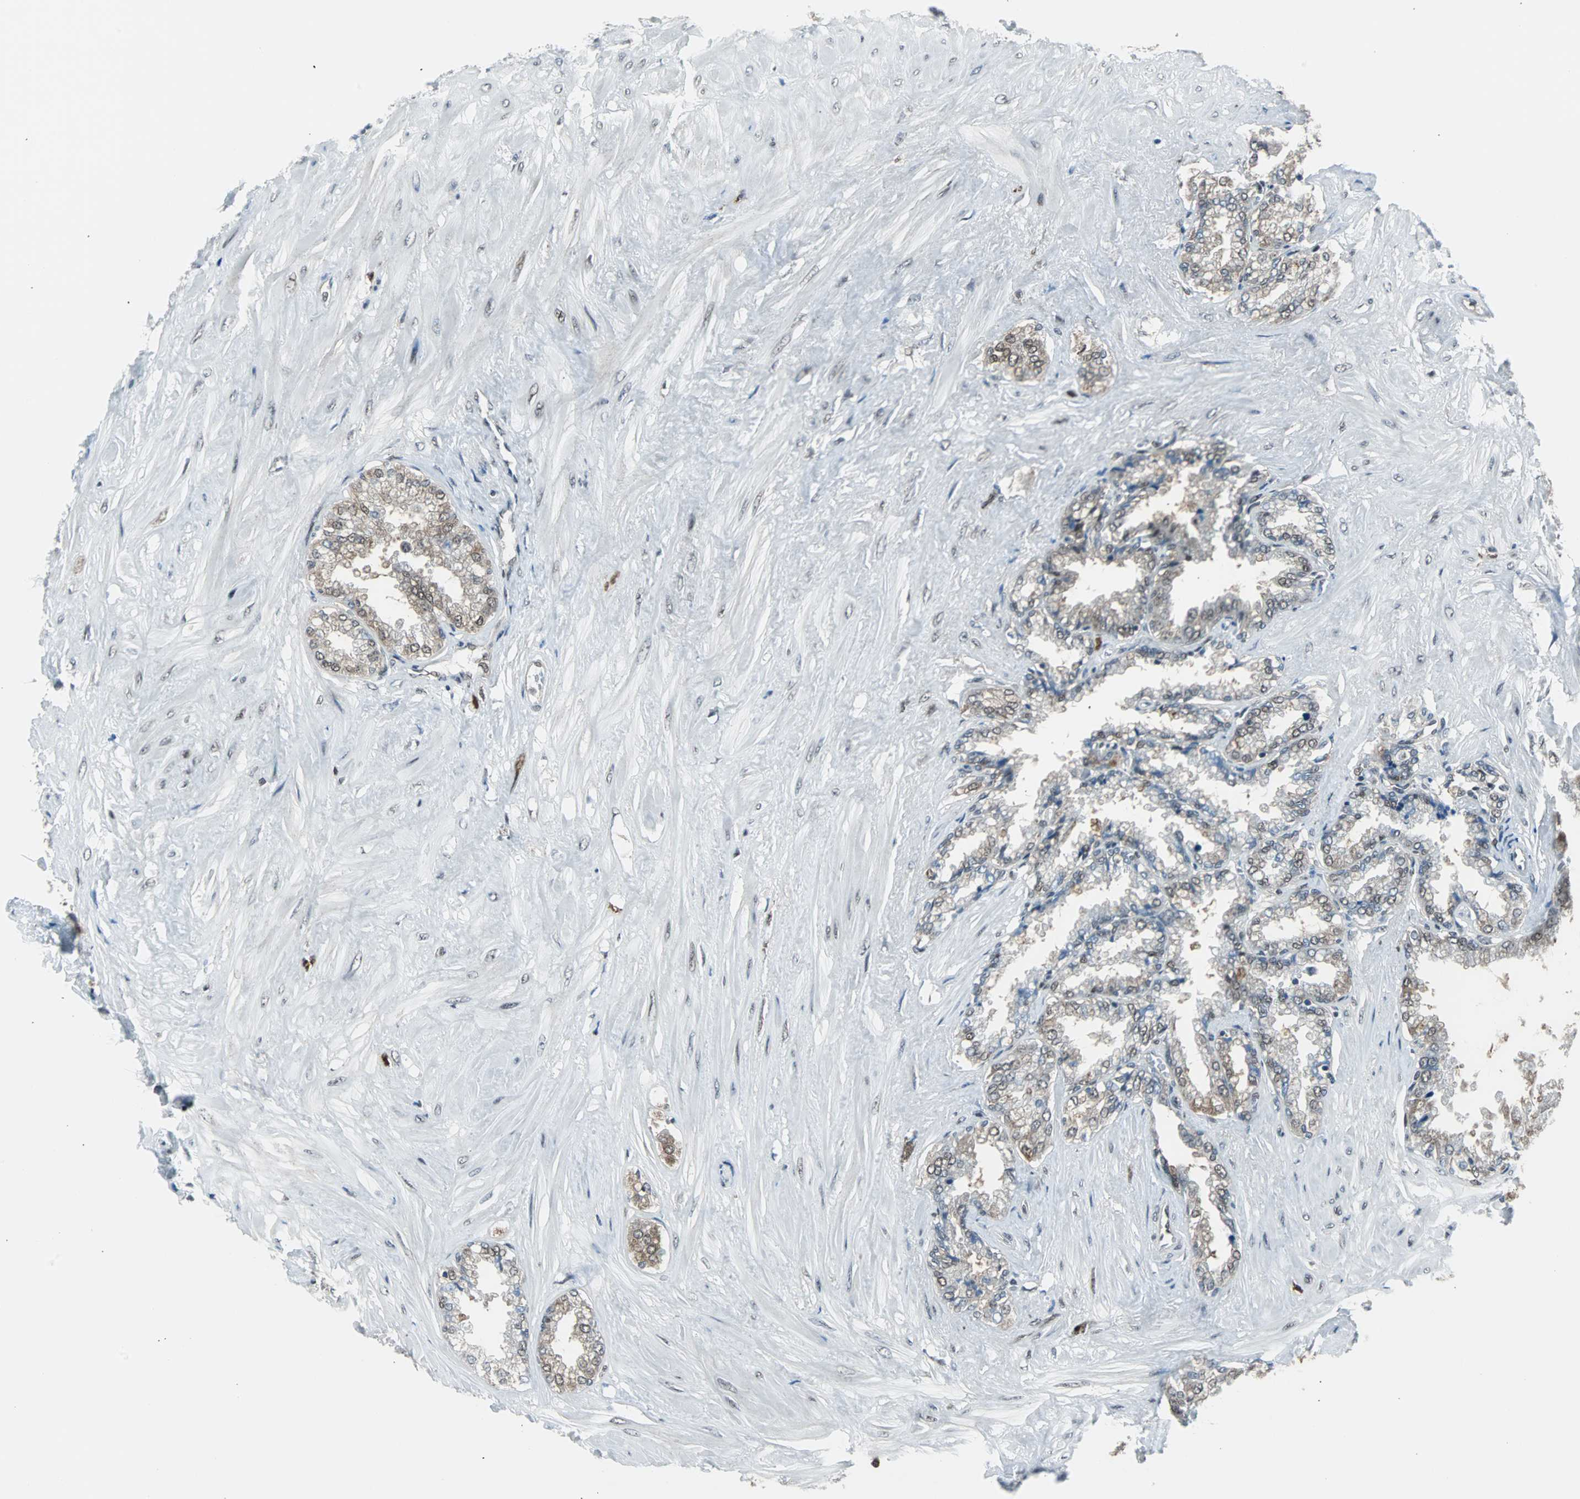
{"staining": {"intensity": "moderate", "quantity": ">75%", "location": "cytoplasmic/membranous,nuclear"}, "tissue": "seminal vesicle", "cell_type": "Glandular cells", "image_type": "normal", "snomed": [{"axis": "morphology", "description": "Normal tissue, NOS"}, {"axis": "topography", "description": "Seminal veicle"}], "caption": "An IHC image of unremarkable tissue is shown. Protein staining in brown highlights moderate cytoplasmic/membranous,nuclear positivity in seminal vesicle within glandular cells.", "gene": "VCP", "patient": {"sex": "male", "age": 46}}